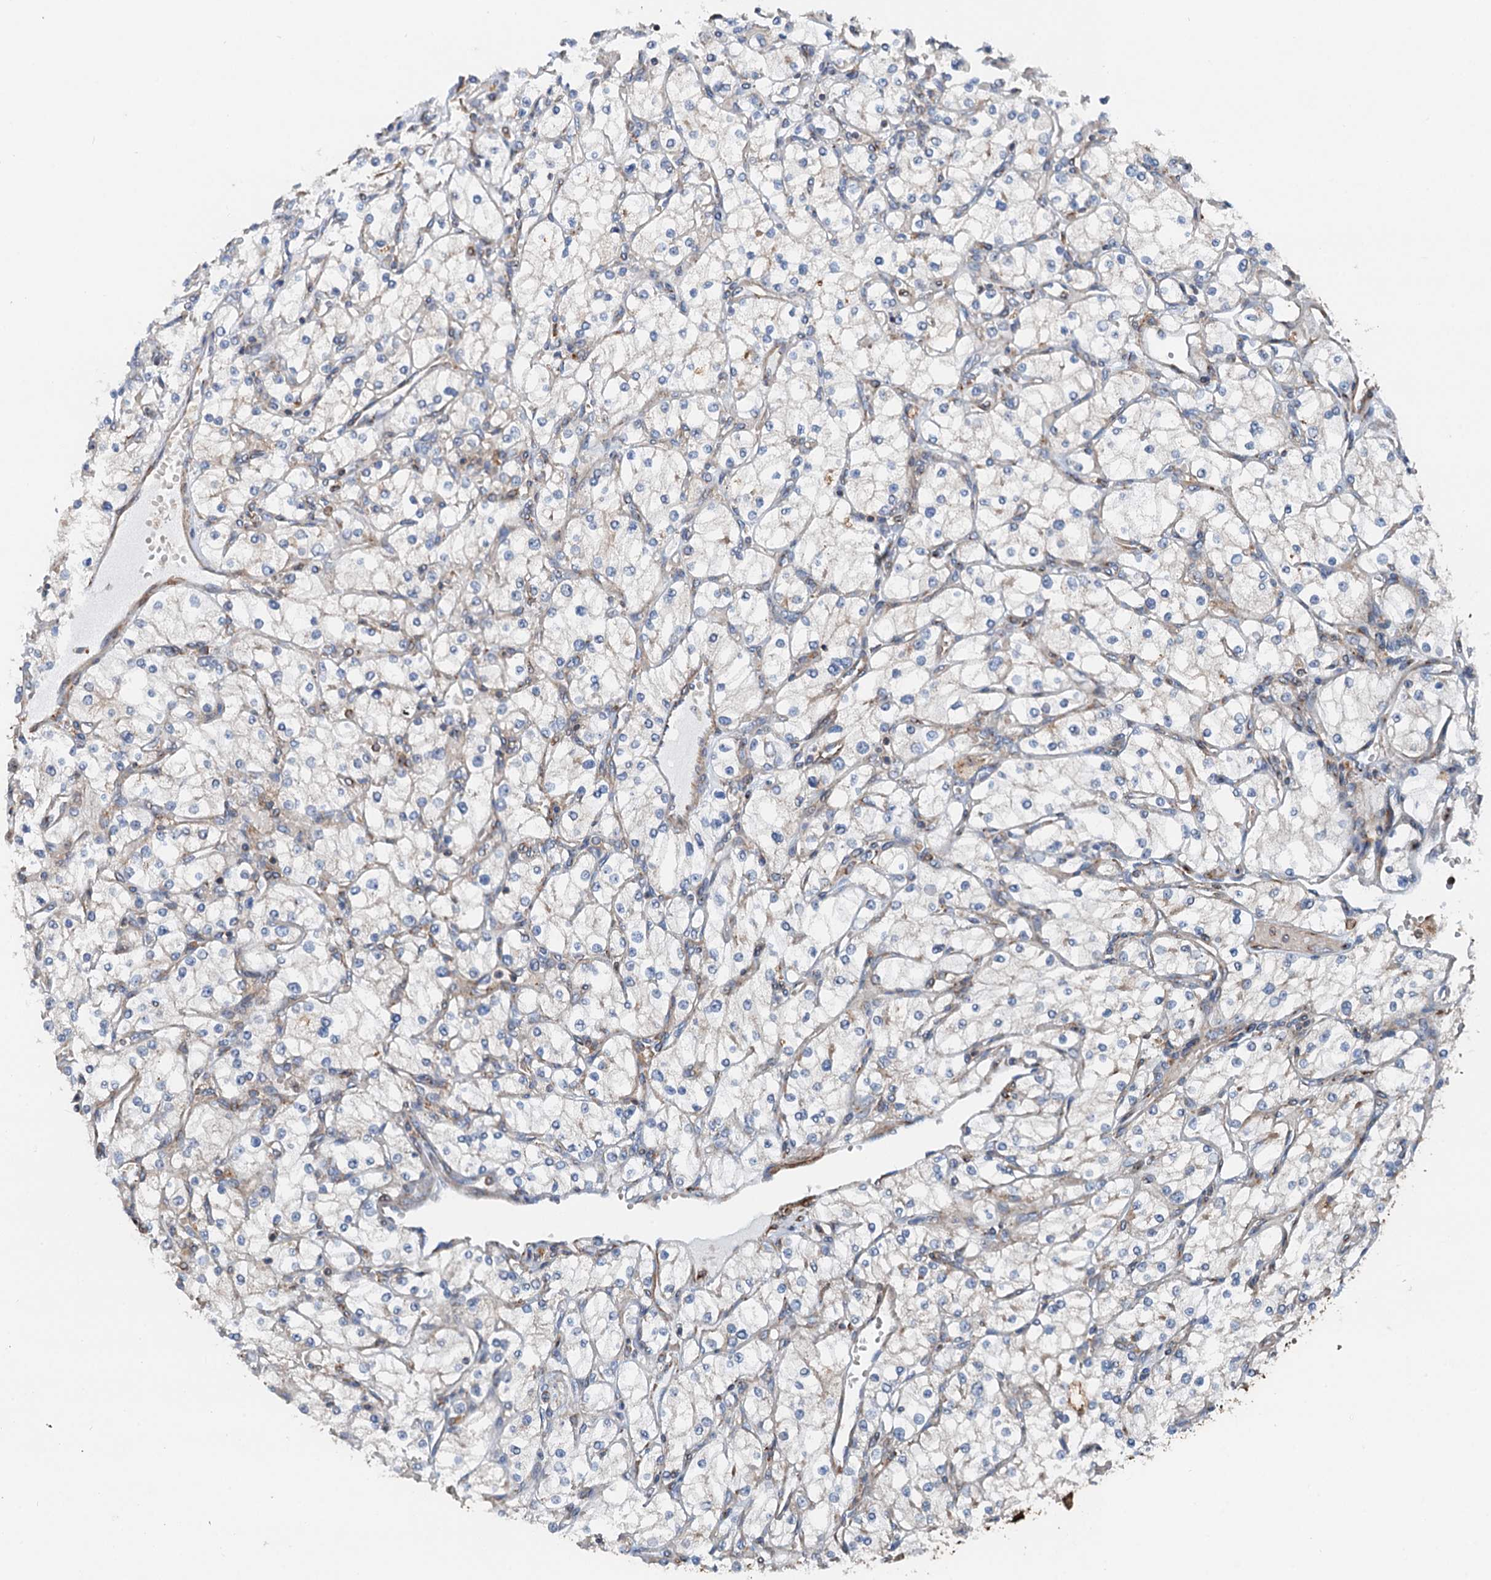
{"staining": {"intensity": "negative", "quantity": "none", "location": "none"}, "tissue": "renal cancer", "cell_type": "Tumor cells", "image_type": "cancer", "snomed": [{"axis": "morphology", "description": "Adenocarcinoma, NOS"}, {"axis": "topography", "description": "Kidney"}], "caption": "Protein analysis of renal adenocarcinoma displays no significant staining in tumor cells. (DAB IHC, high magnification).", "gene": "ANKRD26", "patient": {"sex": "male", "age": 80}}